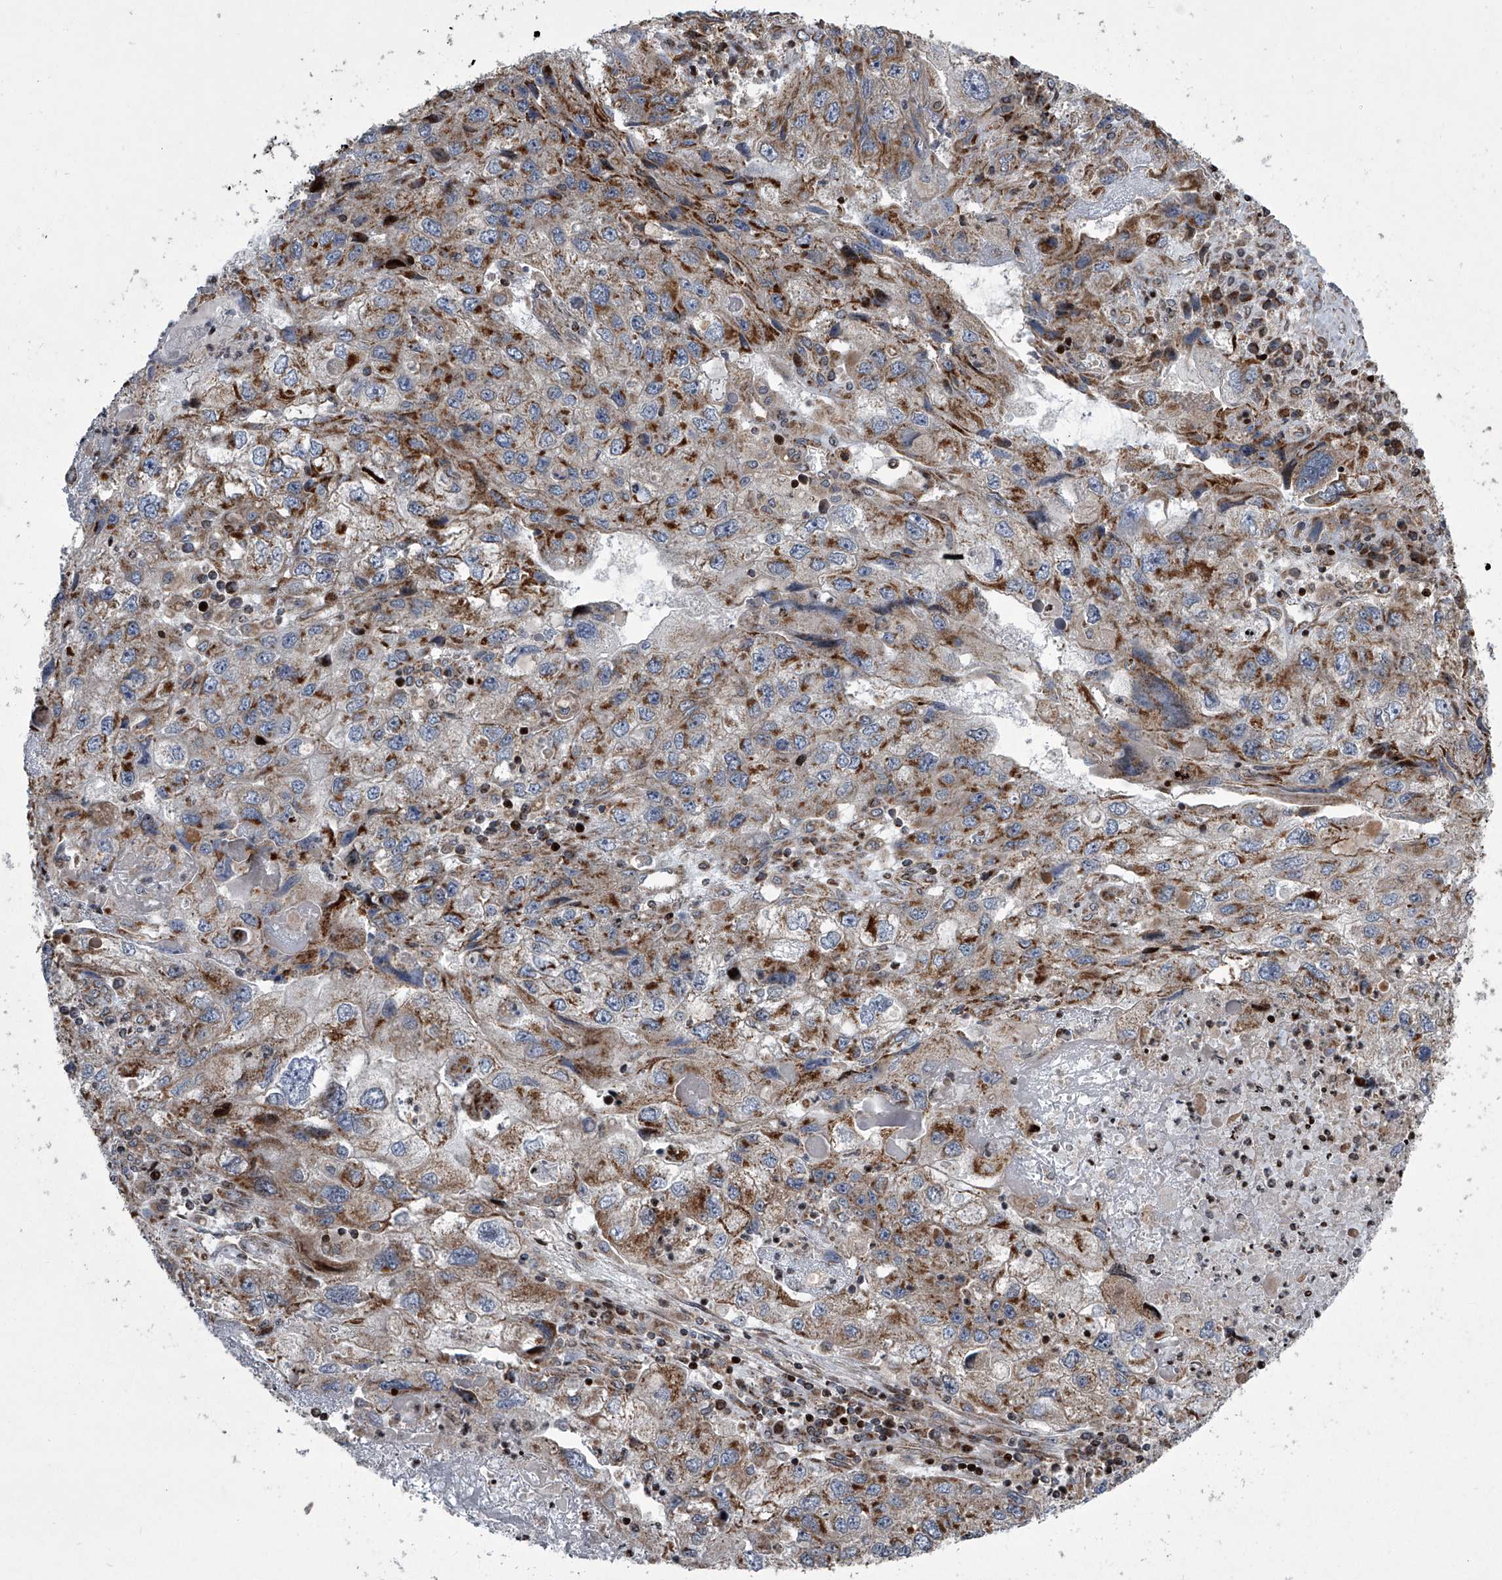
{"staining": {"intensity": "moderate", "quantity": ">75%", "location": "cytoplasmic/membranous"}, "tissue": "endometrial cancer", "cell_type": "Tumor cells", "image_type": "cancer", "snomed": [{"axis": "morphology", "description": "Adenocarcinoma, NOS"}, {"axis": "topography", "description": "Endometrium"}], "caption": "This is an image of IHC staining of adenocarcinoma (endometrial), which shows moderate staining in the cytoplasmic/membranous of tumor cells.", "gene": "STRADA", "patient": {"sex": "female", "age": 49}}